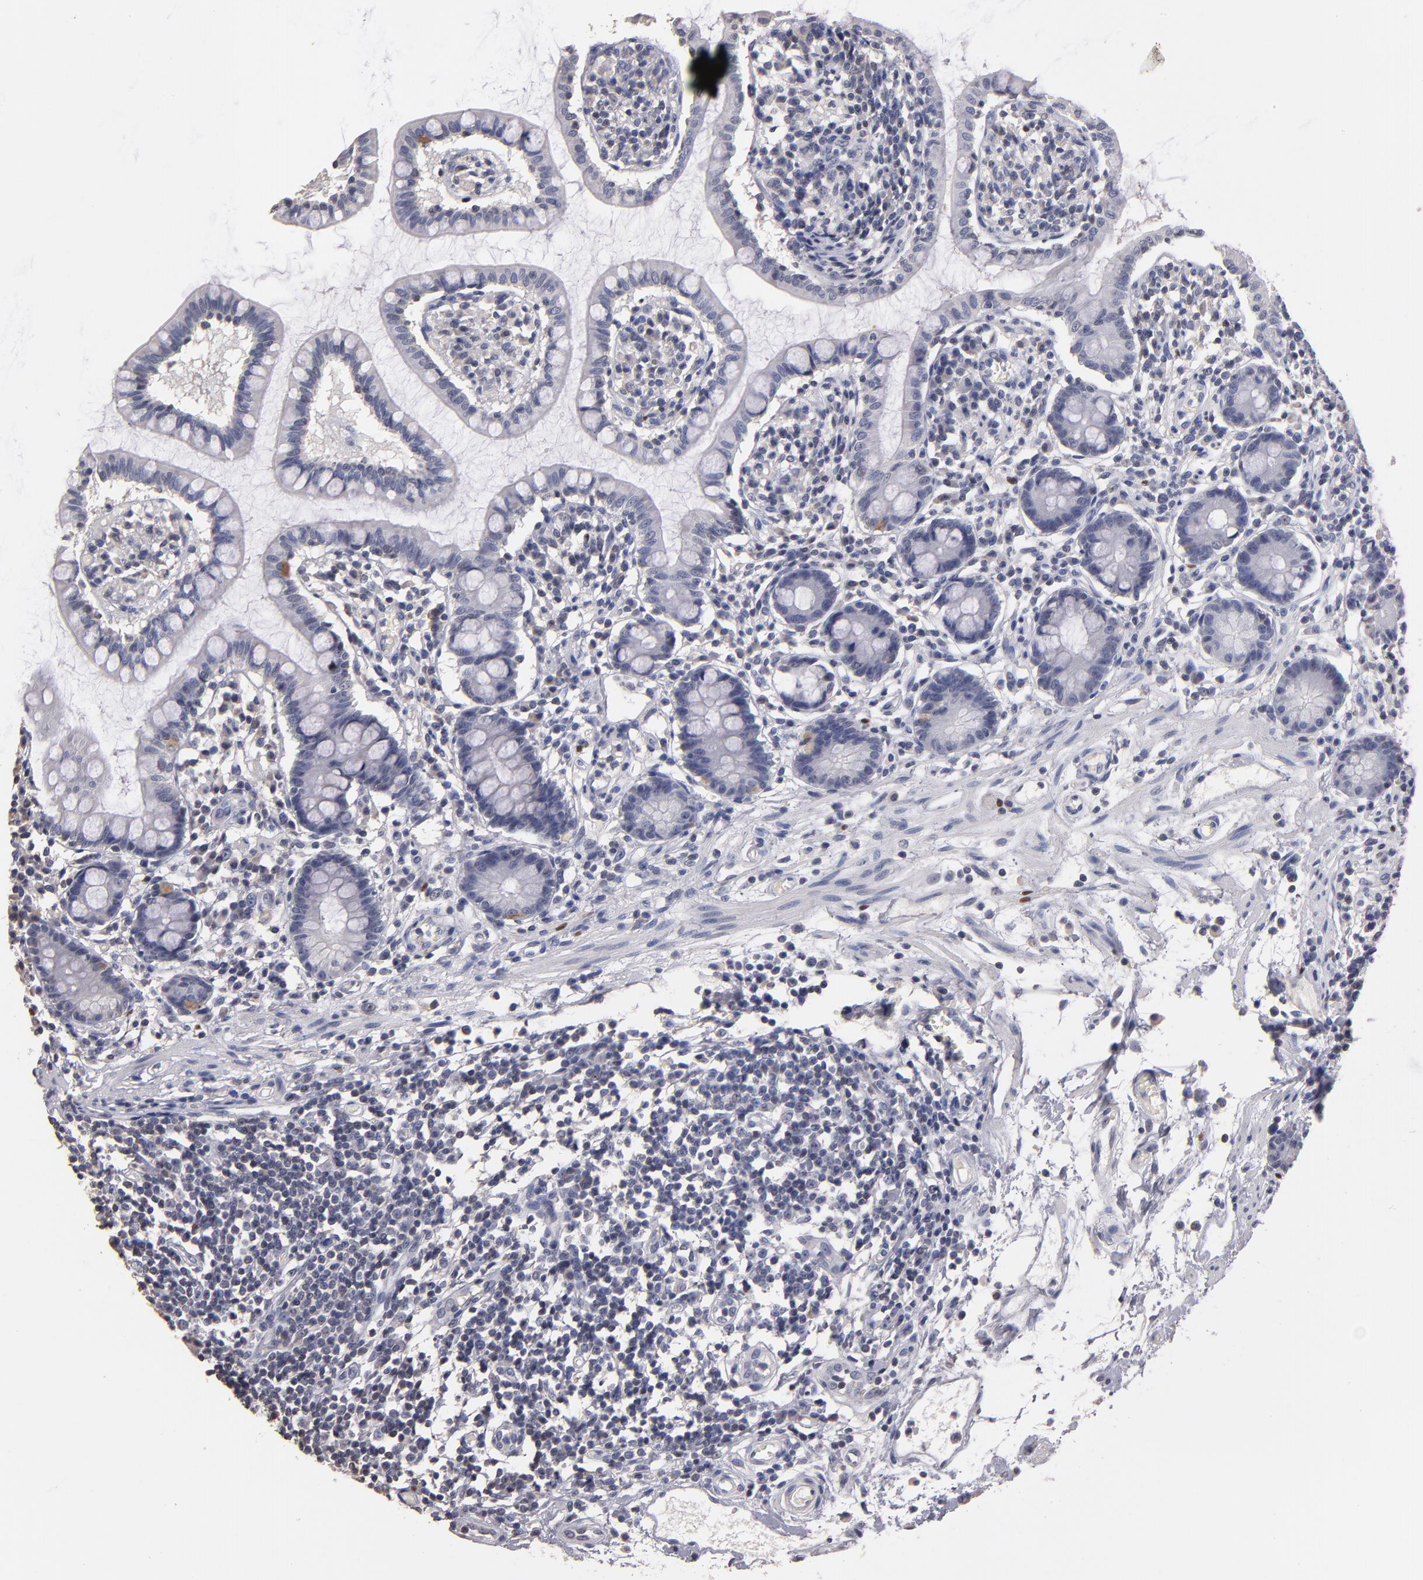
{"staining": {"intensity": "negative", "quantity": "none", "location": "none"}, "tissue": "small intestine", "cell_type": "Glandular cells", "image_type": "normal", "snomed": [{"axis": "morphology", "description": "Normal tissue, NOS"}, {"axis": "topography", "description": "Small intestine"}], "caption": "This is an IHC histopathology image of unremarkable small intestine. There is no expression in glandular cells.", "gene": "SOX10", "patient": {"sex": "female", "age": 61}}